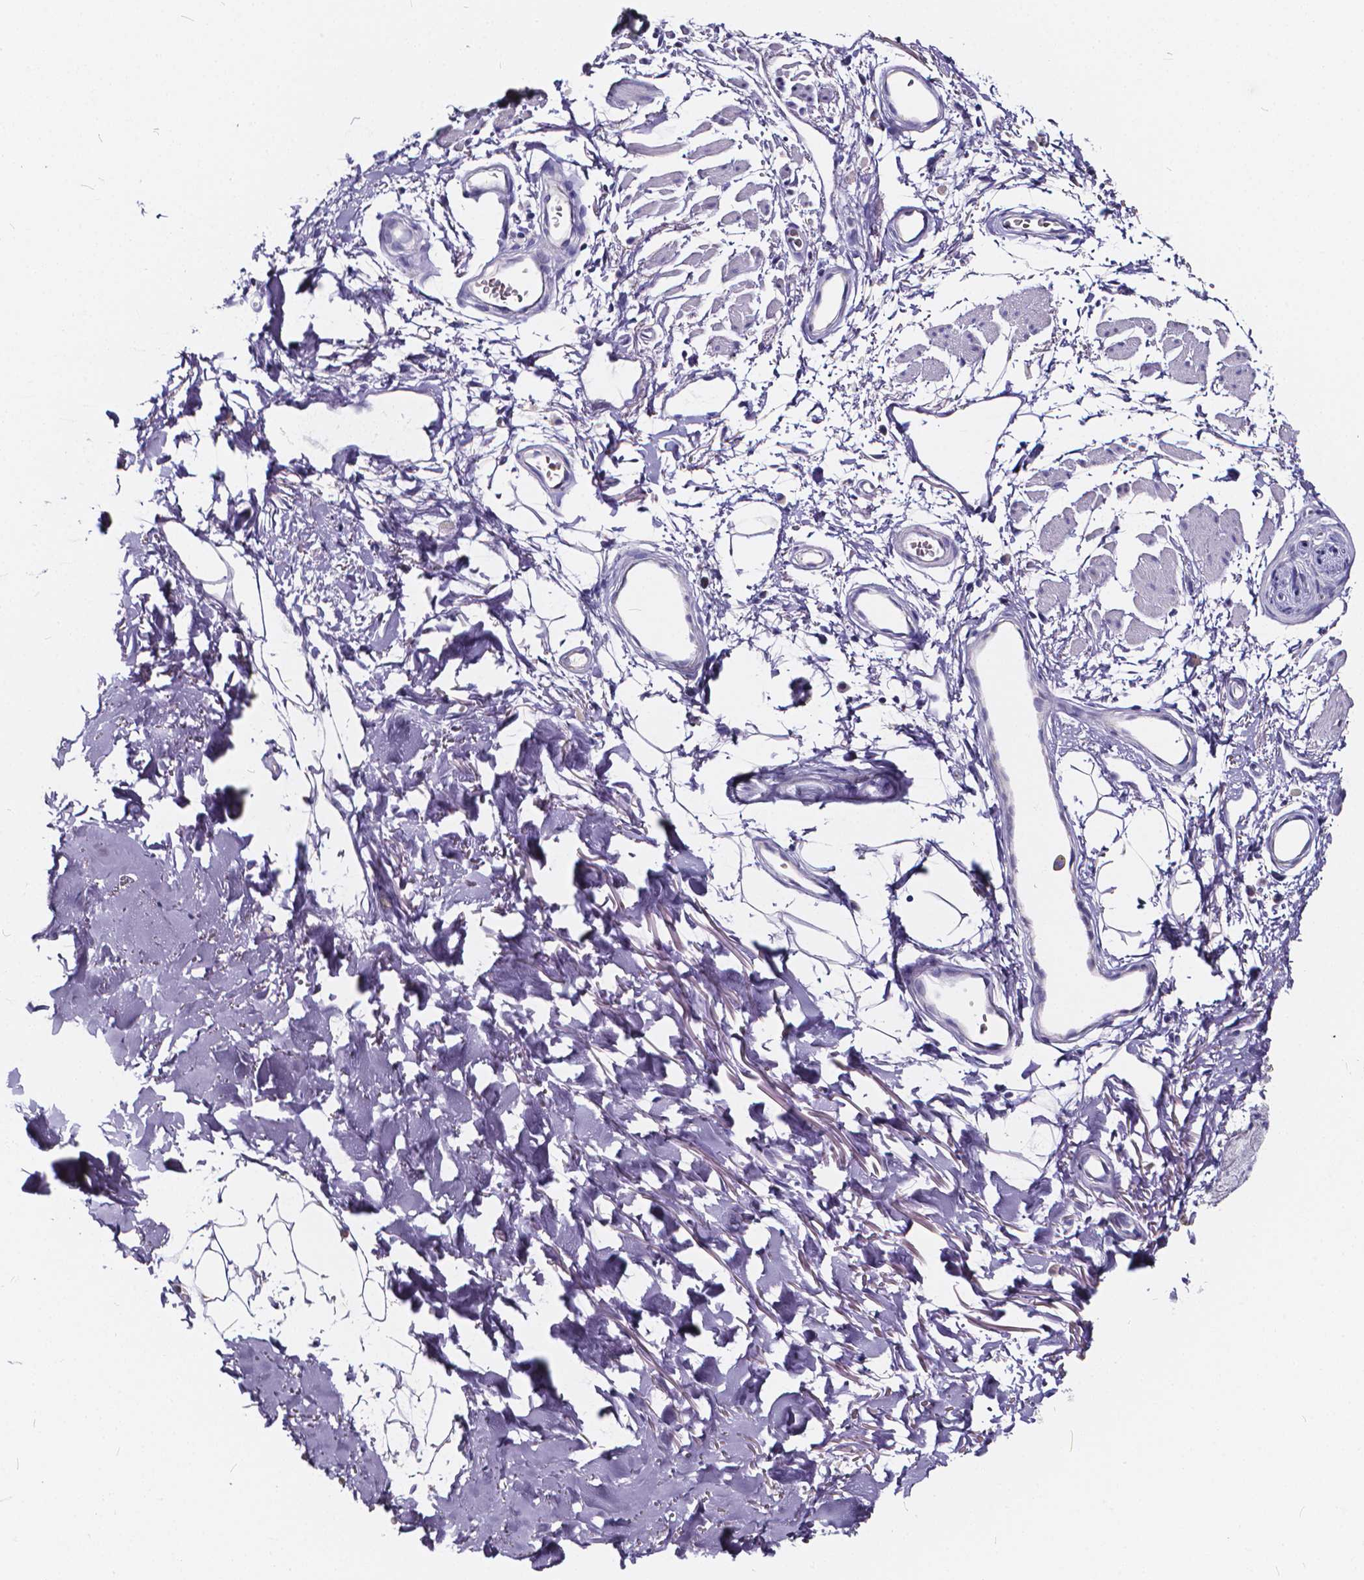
{"staining": {"intensity": "weak", "quantity": ">75%", "location": "nuclear"}, "tissue": "adipose tissue", "cell_type": "Adipocytes", "image_type": "normal", "snomed": [{"axis": "morphology", "description": "Normal tissue, NOS"}, {"axis": "topography", "description": "Cartilage tissue"}, {"axis": "topography", "description": "Bronchus"}], "caption": "Immunohistochemical staining of benign adipose tissue displays >75% levels of weak nuclear protein expression in approximately >75% of adipocytes.", "gene": "SPEF2", "patient": {"sex": "female", "age": 79}}